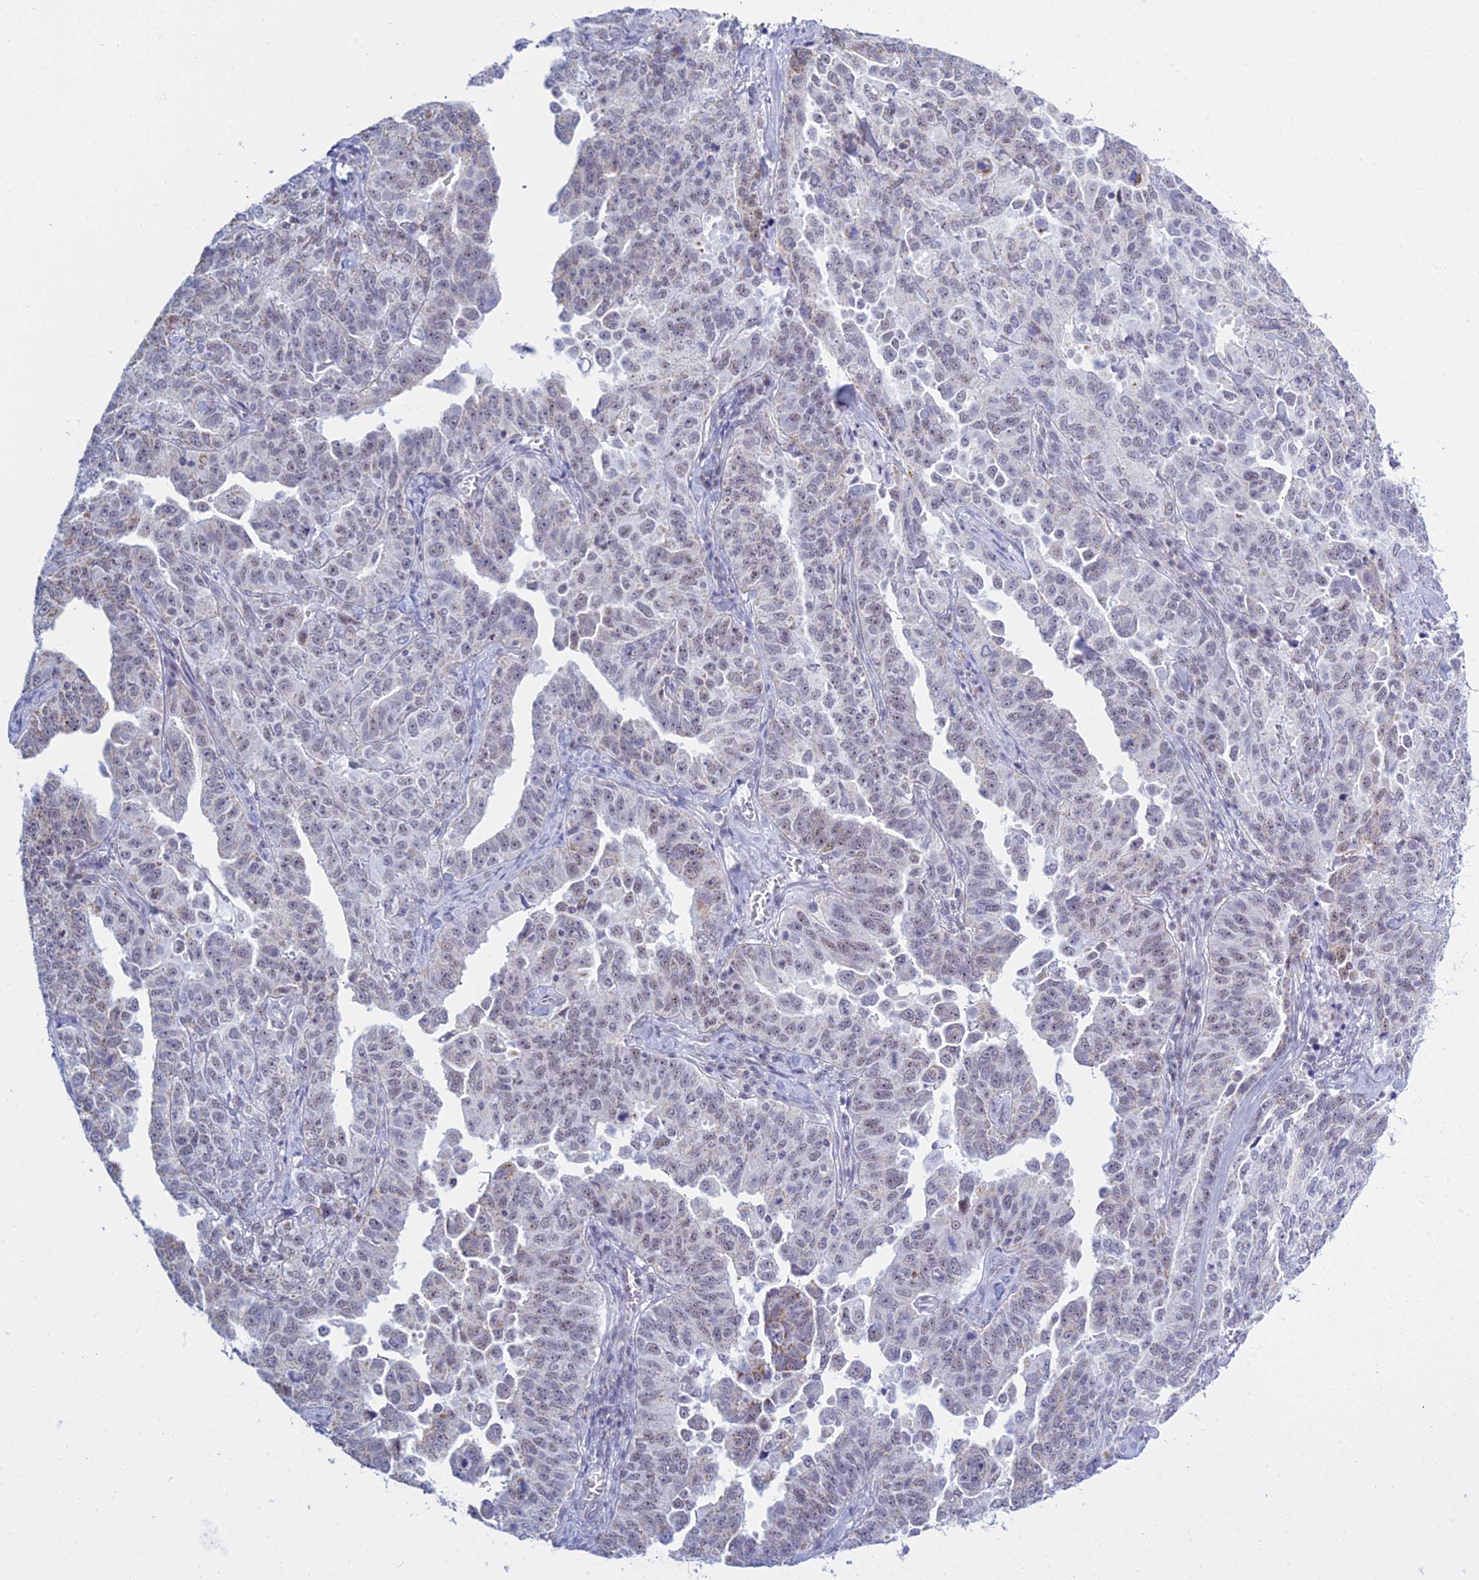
{"staining": {"intensity": "weak", "quantity": "25%-75%", "location": "nuclear"}, "tissue": "ovarian cancer", "cell_type": "Tumor cells", "image_type": "cancer", "snomed": [{"axis": "morphology", "description": "Carcinoma, endometroid"}, {"axis": "topography", "description": "Ovary"}], "caption": "Immunohistochemistry (DAB) staining of human ovarian endometroid carcinoma exhibits weak nuclear protein positivity in about 25%-75% of tumor cells.", "gene": "KLF14", "patient": {"sex": "female", "age": 62}}